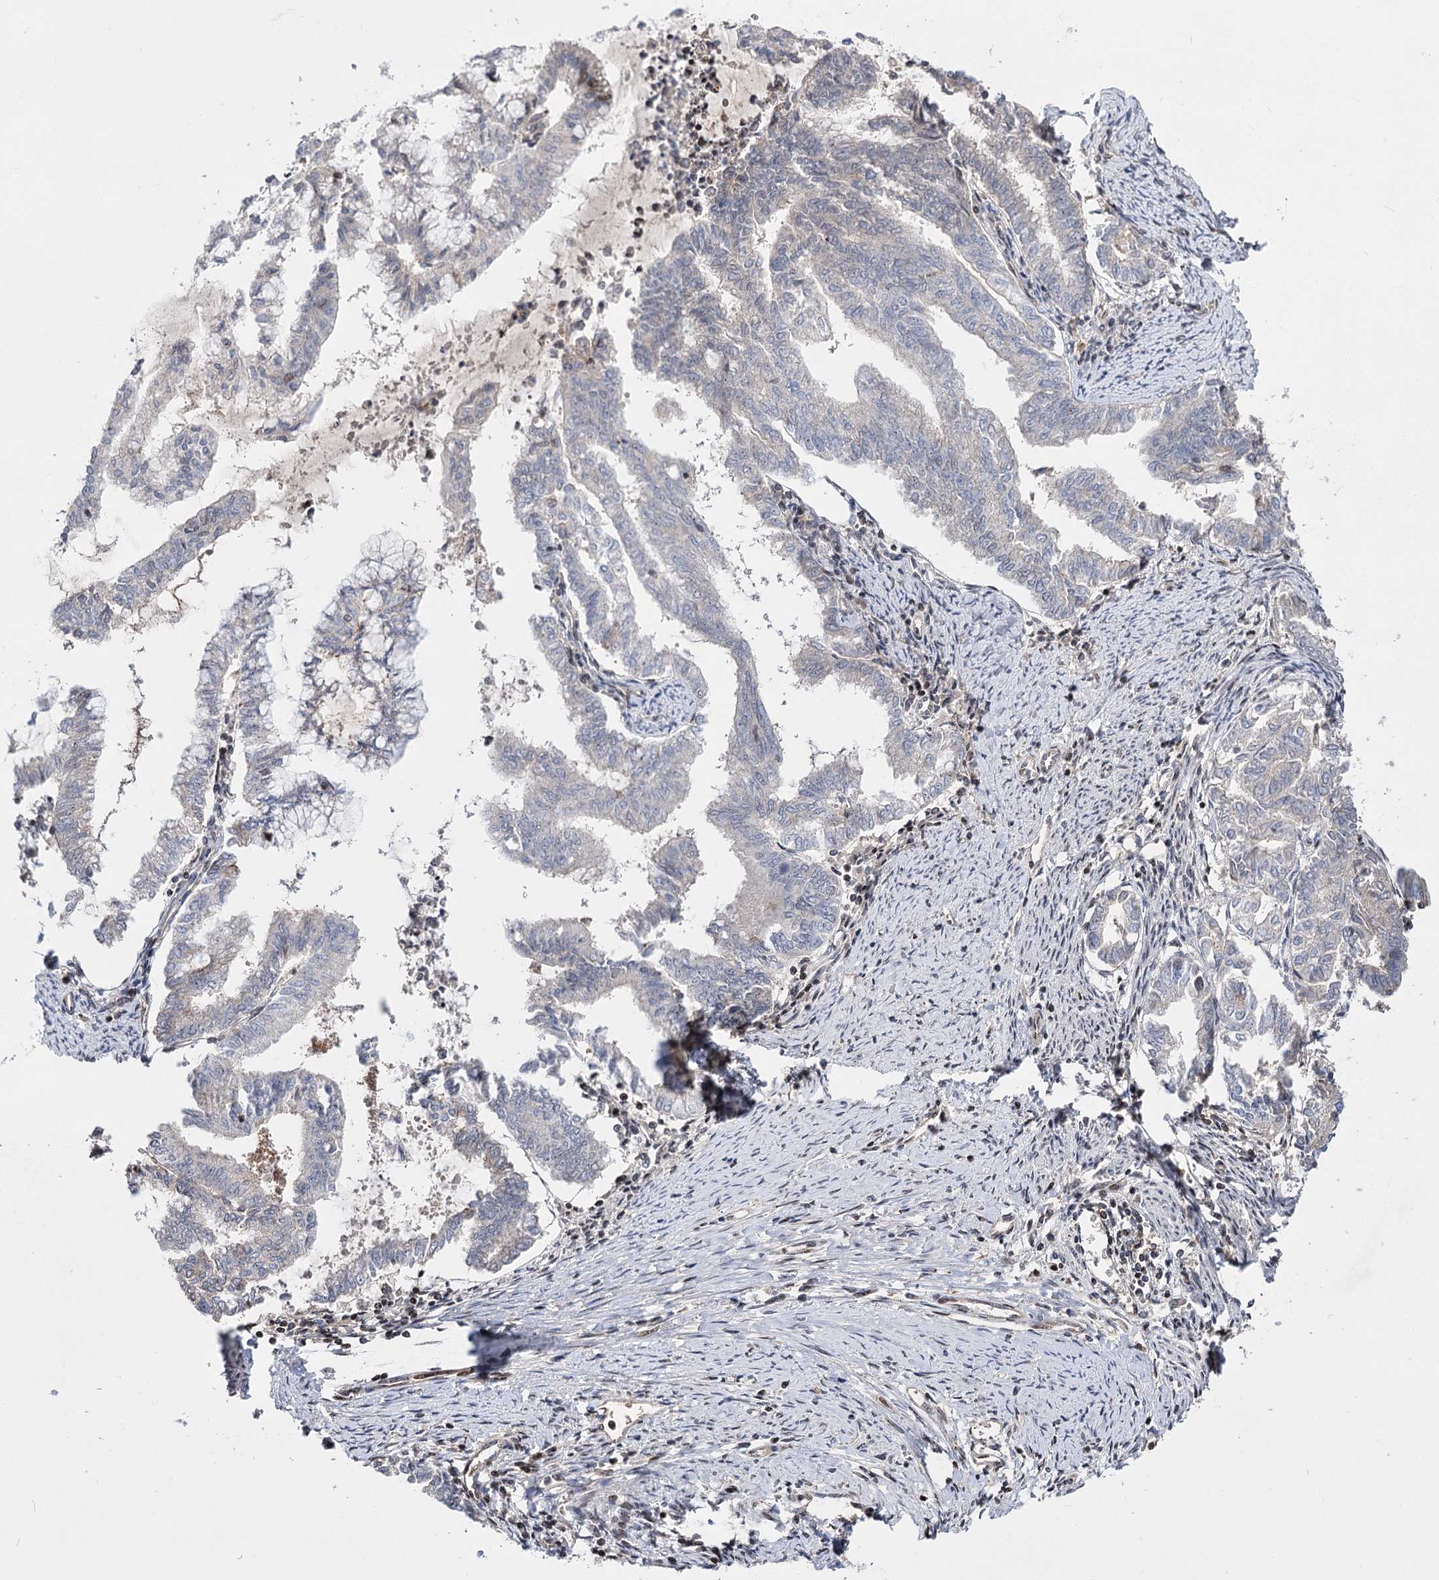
{"staining": {"intensity": "negative", "quantity": "none", "location": "none"}, "tissue": "endometrial cancer", "cell_type": "Tumor cells", "image_type": "cancer", "snomed": [{"axis": "morphology", "description": "Adenocarcinoma, NOS"}, {"axis": "topography", "description": "Endometrium"}], "caption": "Immunohistochemical staining of human endometrial adenocarcinoma displays no significant staining in tumor cells.", "gene": "ZFYVE27", "patient": {"sex": "female", "age": 79}}